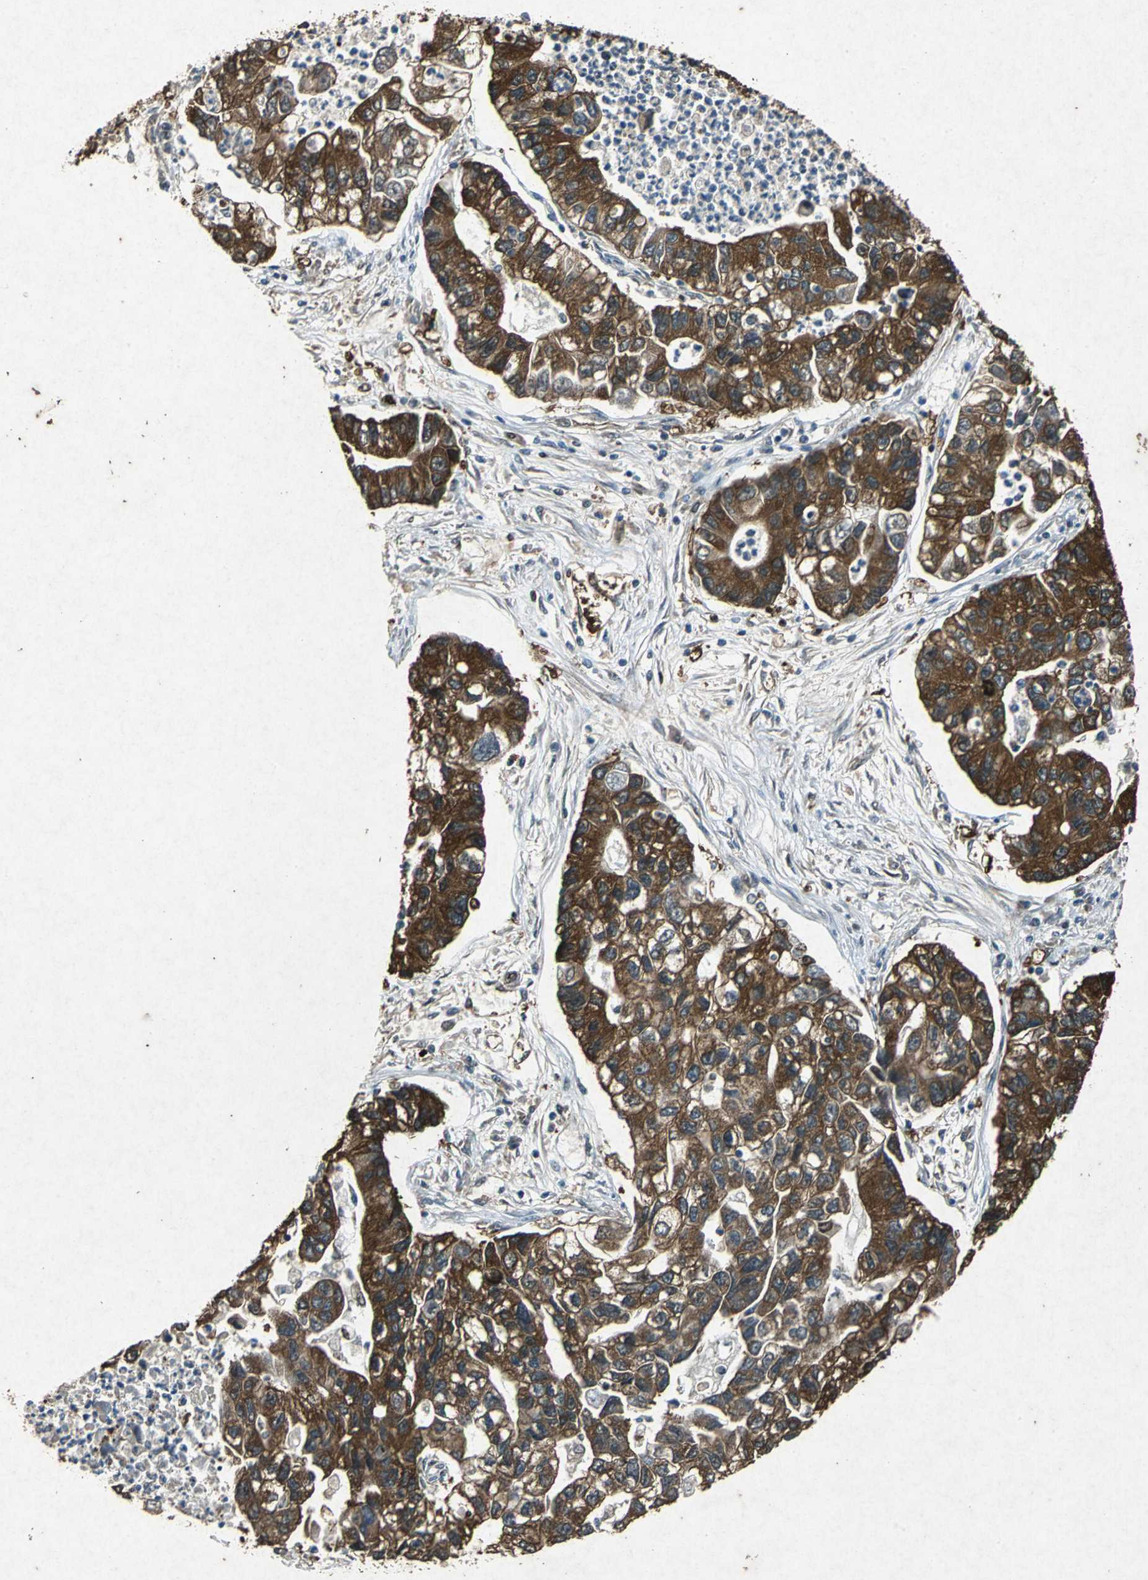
{"staining": {"intensity": "strong", "quantity": ">75%", "location": "cytoplasmic/membranous"}, "tissue": "lung cancer", "cell_type": "Tumor cells", "image_type": "cancer", "snomed": [{"axis": "morphology", "description": "Adenocarcinoma, NOS"}, {"axis": "topography", "description": "Lung"}], "caption": "Strong cytoplasmic/membranous expression is appreciated in approximately >75% of tumor cells in adenocarcinoma (lung). The protein is shown in brown color, while the nuclei are stained blue.", "gene": "HSP90AB1", "patient": {"sex": "female", "age": 51}}